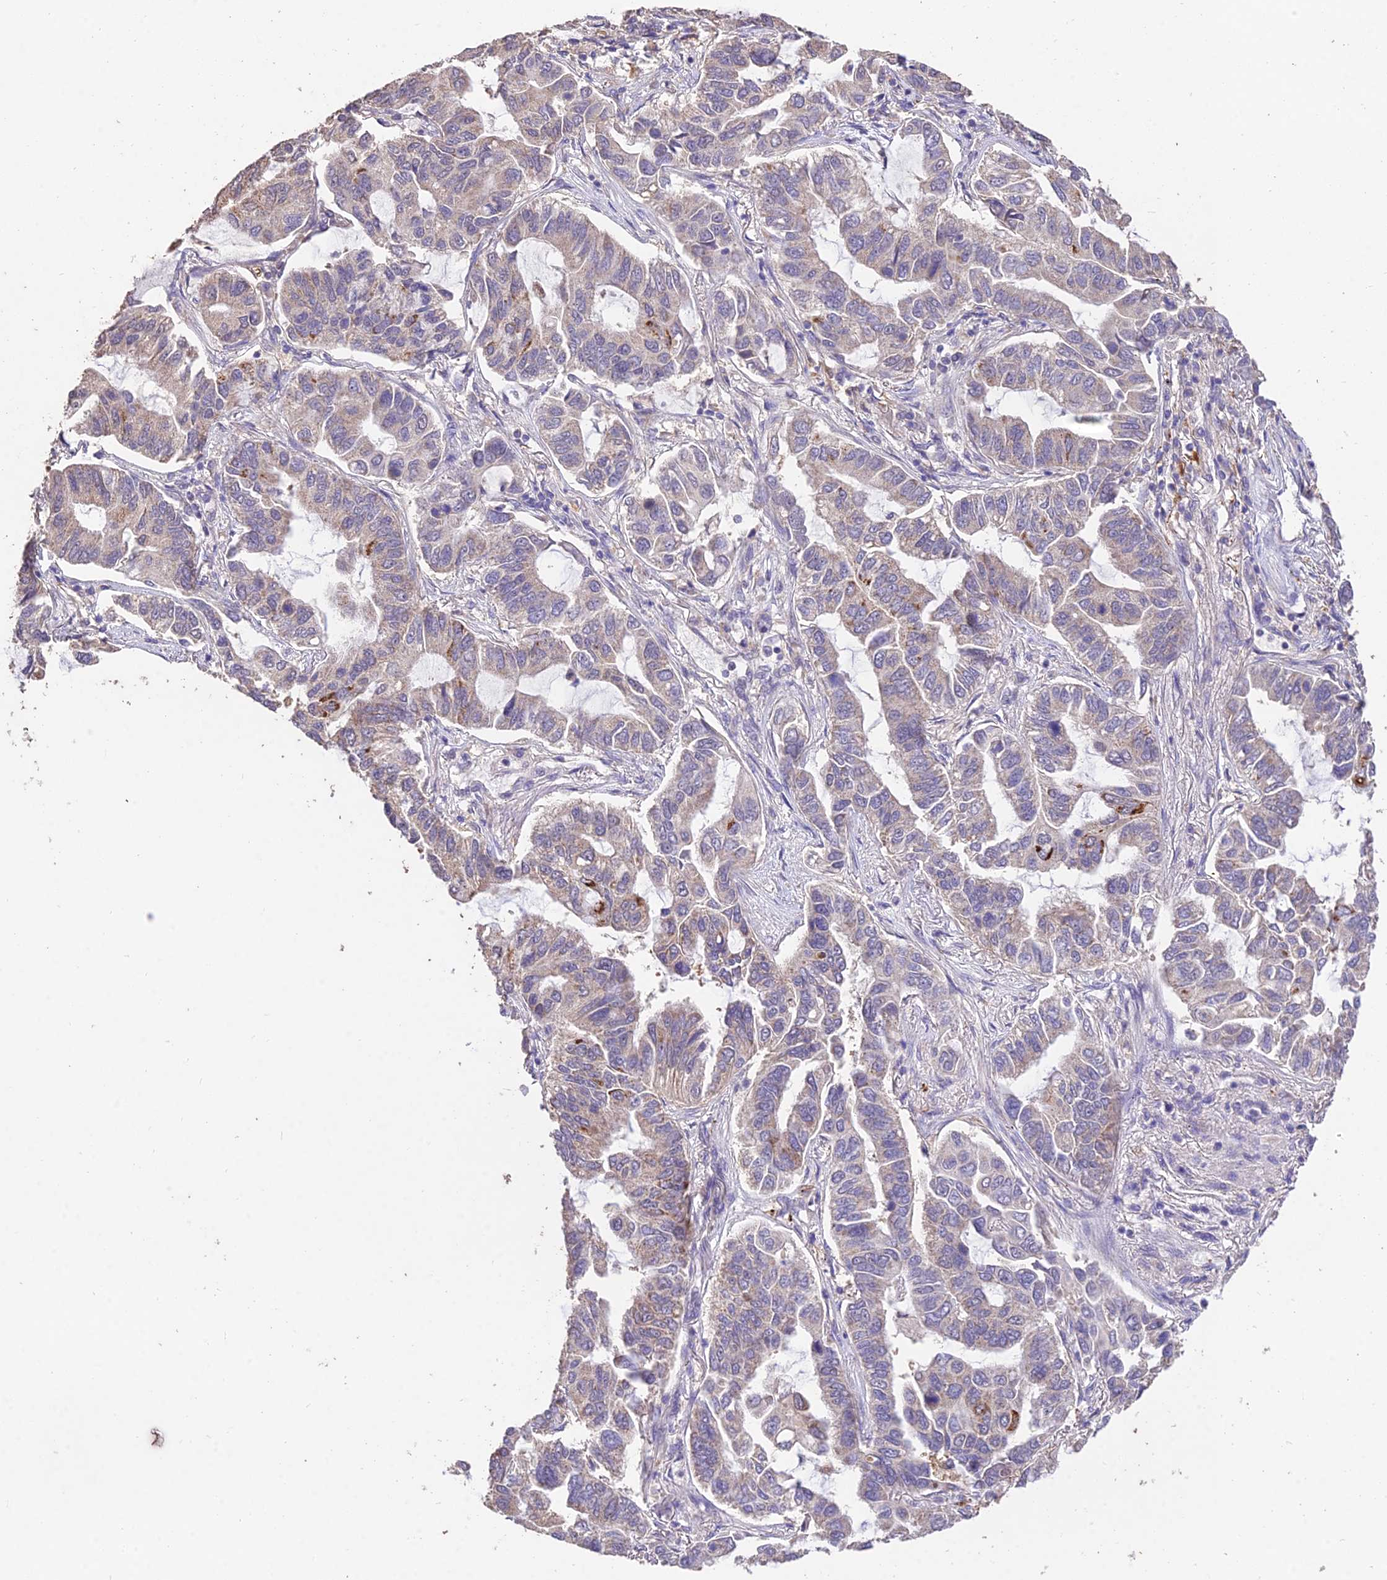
{"staining": {"intensity": "weak", "quantity": "<25%", "location": "cytoplasmic/membranous"}, "tissue": "lung cancer", "cell_type": "Tumor cells", "image_type": "cancer", "snomed": [{"axis": "morphology", "description": "Adenocarcinoma, NOS"}, {"axis": "topography", "description": "Lung"}], "caption": "This is an IHC micrograph of human lung adenocarcinoma. There is no expression in tumor cells.", "gene": "SDHD", "patient": {"sex": "male", "age": 64}}